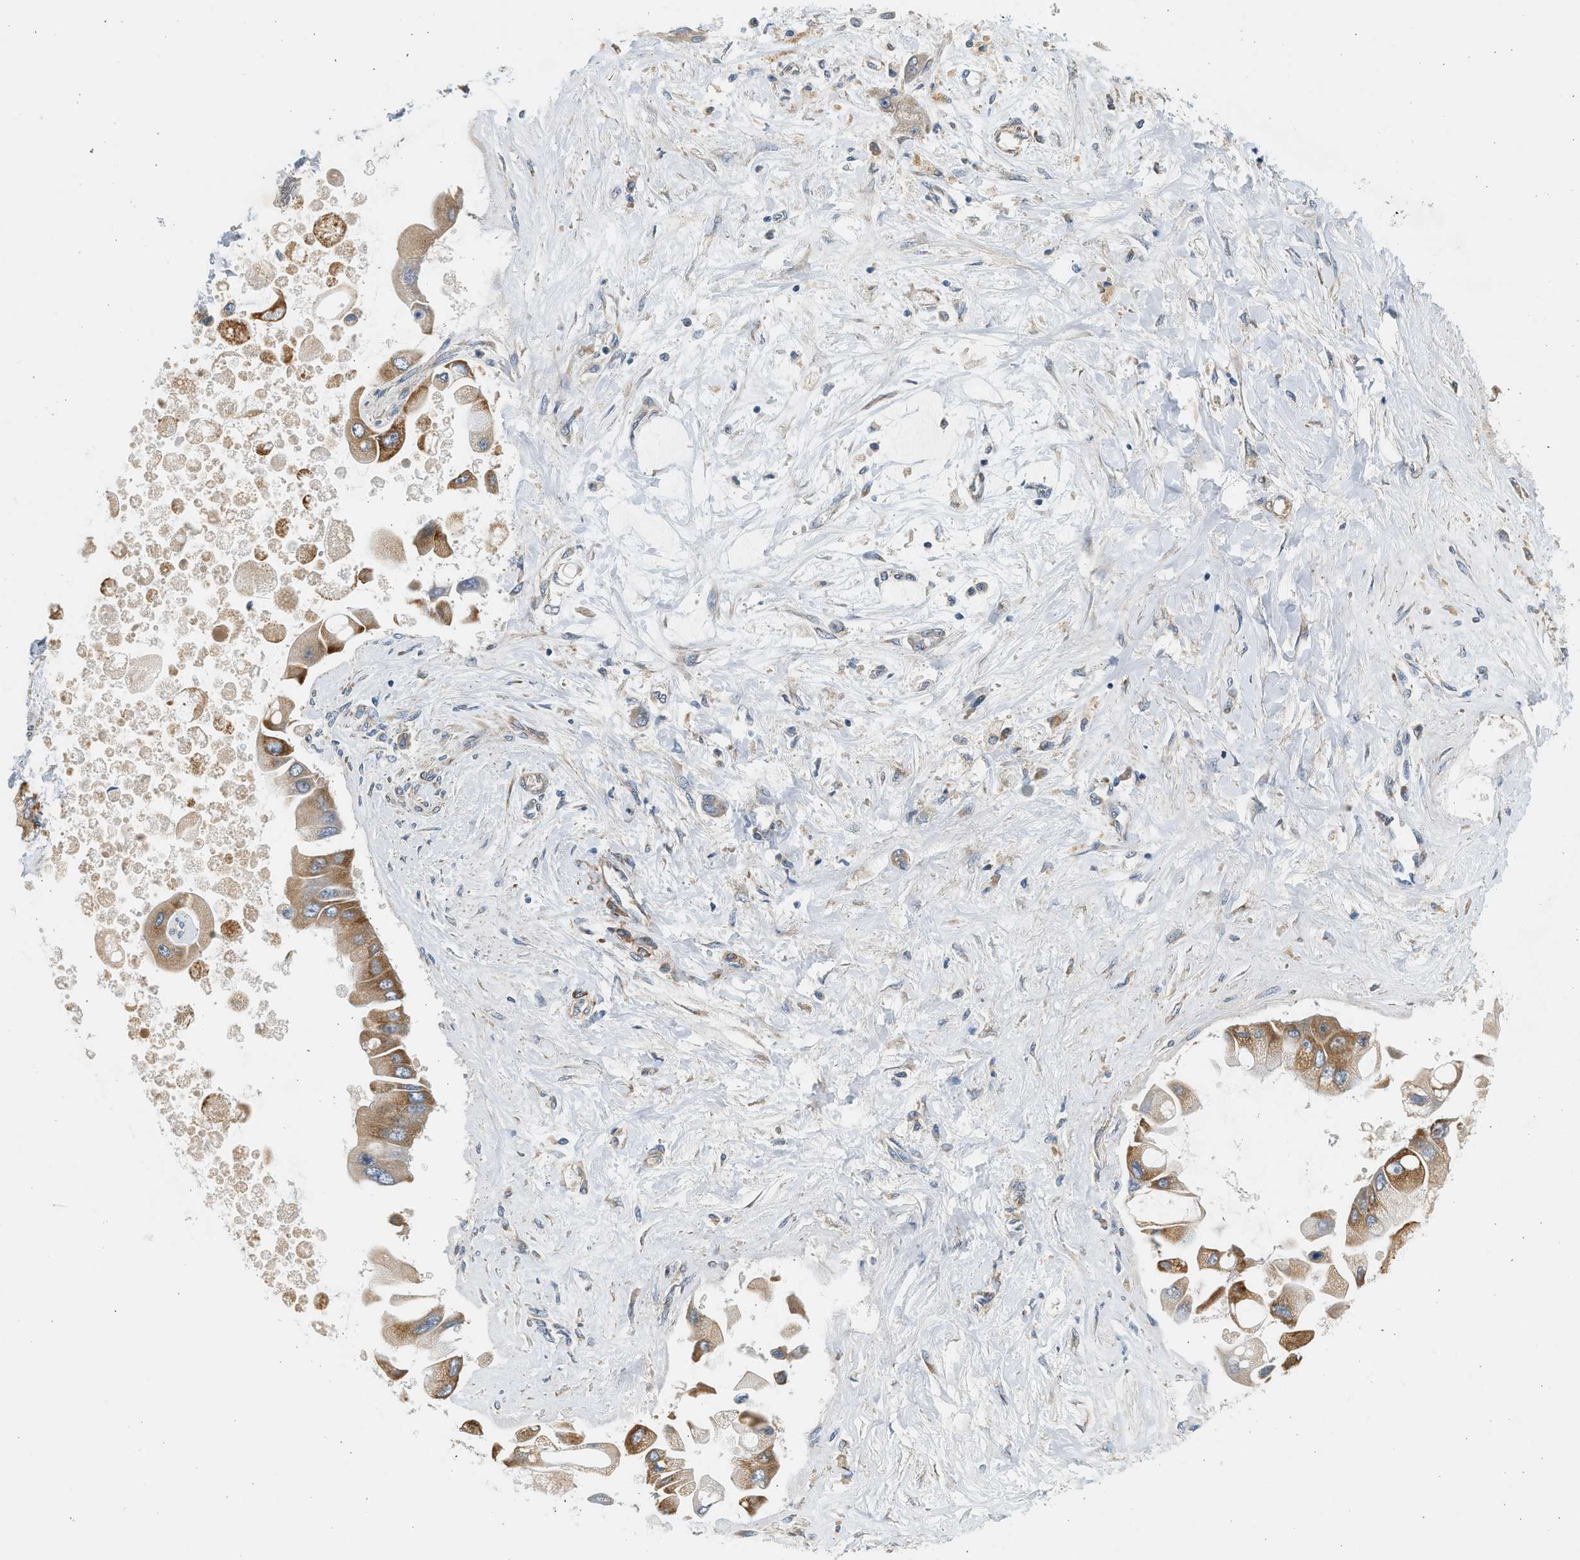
{"staining": {"intensity": "moderate", "quantity": ">75%", "location": "cytoplasmic/membranous"}, "tissue": "liver cancer", "cell_type": "Tumor cells", "image_type": "cancer", "snomed": [{"axis": "morphology", "description": "Cholangiocarcinoma"}, {"axis": "topography", "description": "Liver"}], "caption": "Immunohistochemical staining of human liver cancer (cholangiocarcinoma) exhibits moderate cytoplasmic/membranous protein positivity in about >75% of tumor cells. (Stains: DAB (3,3'-diaminobenzidine) in brown, nuclei in blue, Microscopy: brightfield microscopy at high magnification).", "gene": "KDELR2", "patient": {"sex": "male", "age": 50}}